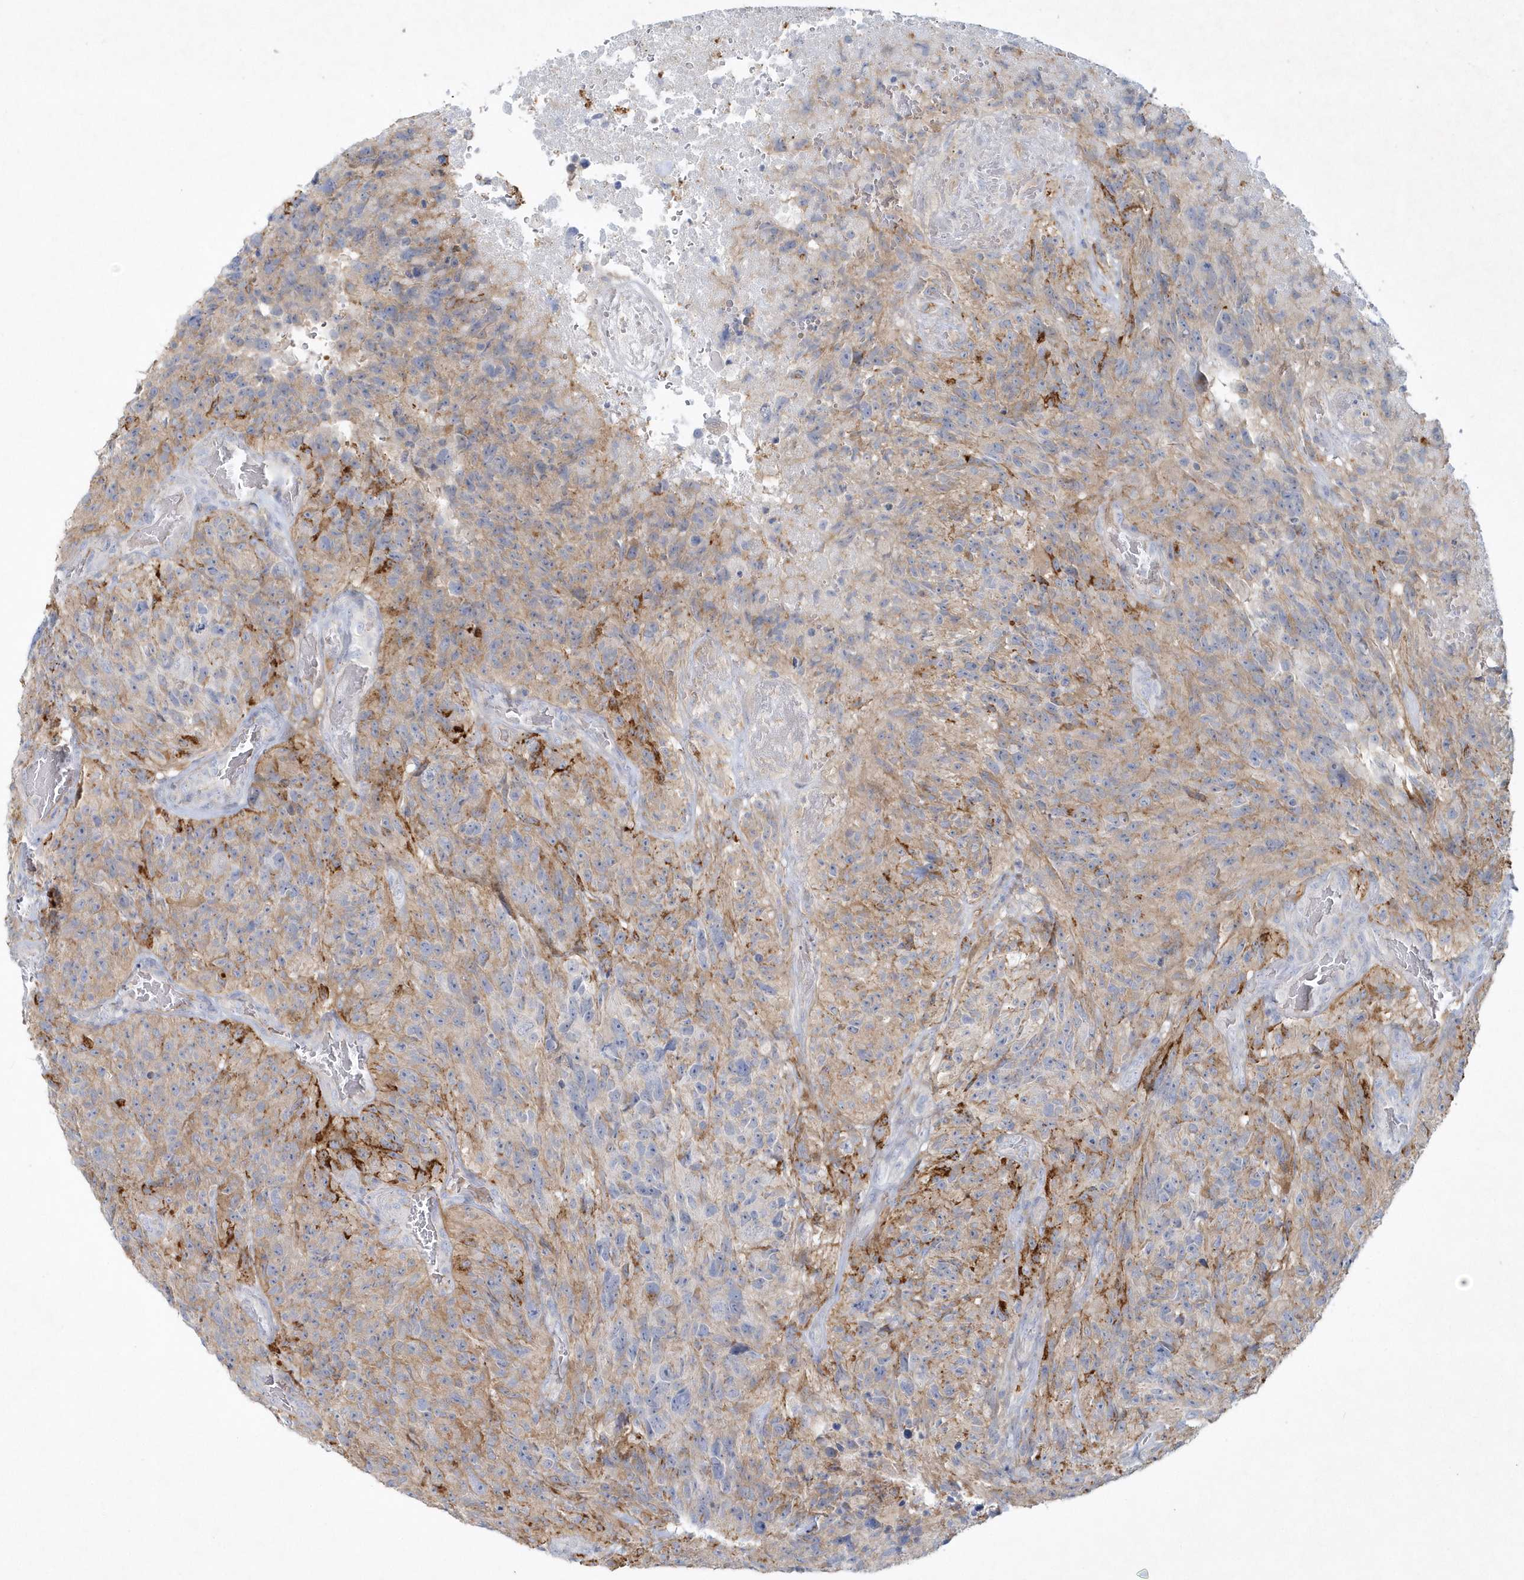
{"staining": {"intensity": "weak", "quantity": "<25%", "location": "cytoplasmic/membranous"}, "tissue": "glioma", "cell_type": "Tumor cells", "image_type": "cancer", "snomed": [{"axis": "morphology", "description": "Glioma, malignant, High grade"}, {"axis": "topography", "description": "Brain"}], "caption": "Immunohistochemical staining of glioma displays no significant expression in tumor cells.", "gene": "DNAH1", "patient": {"sex": "male", "age": 69}}